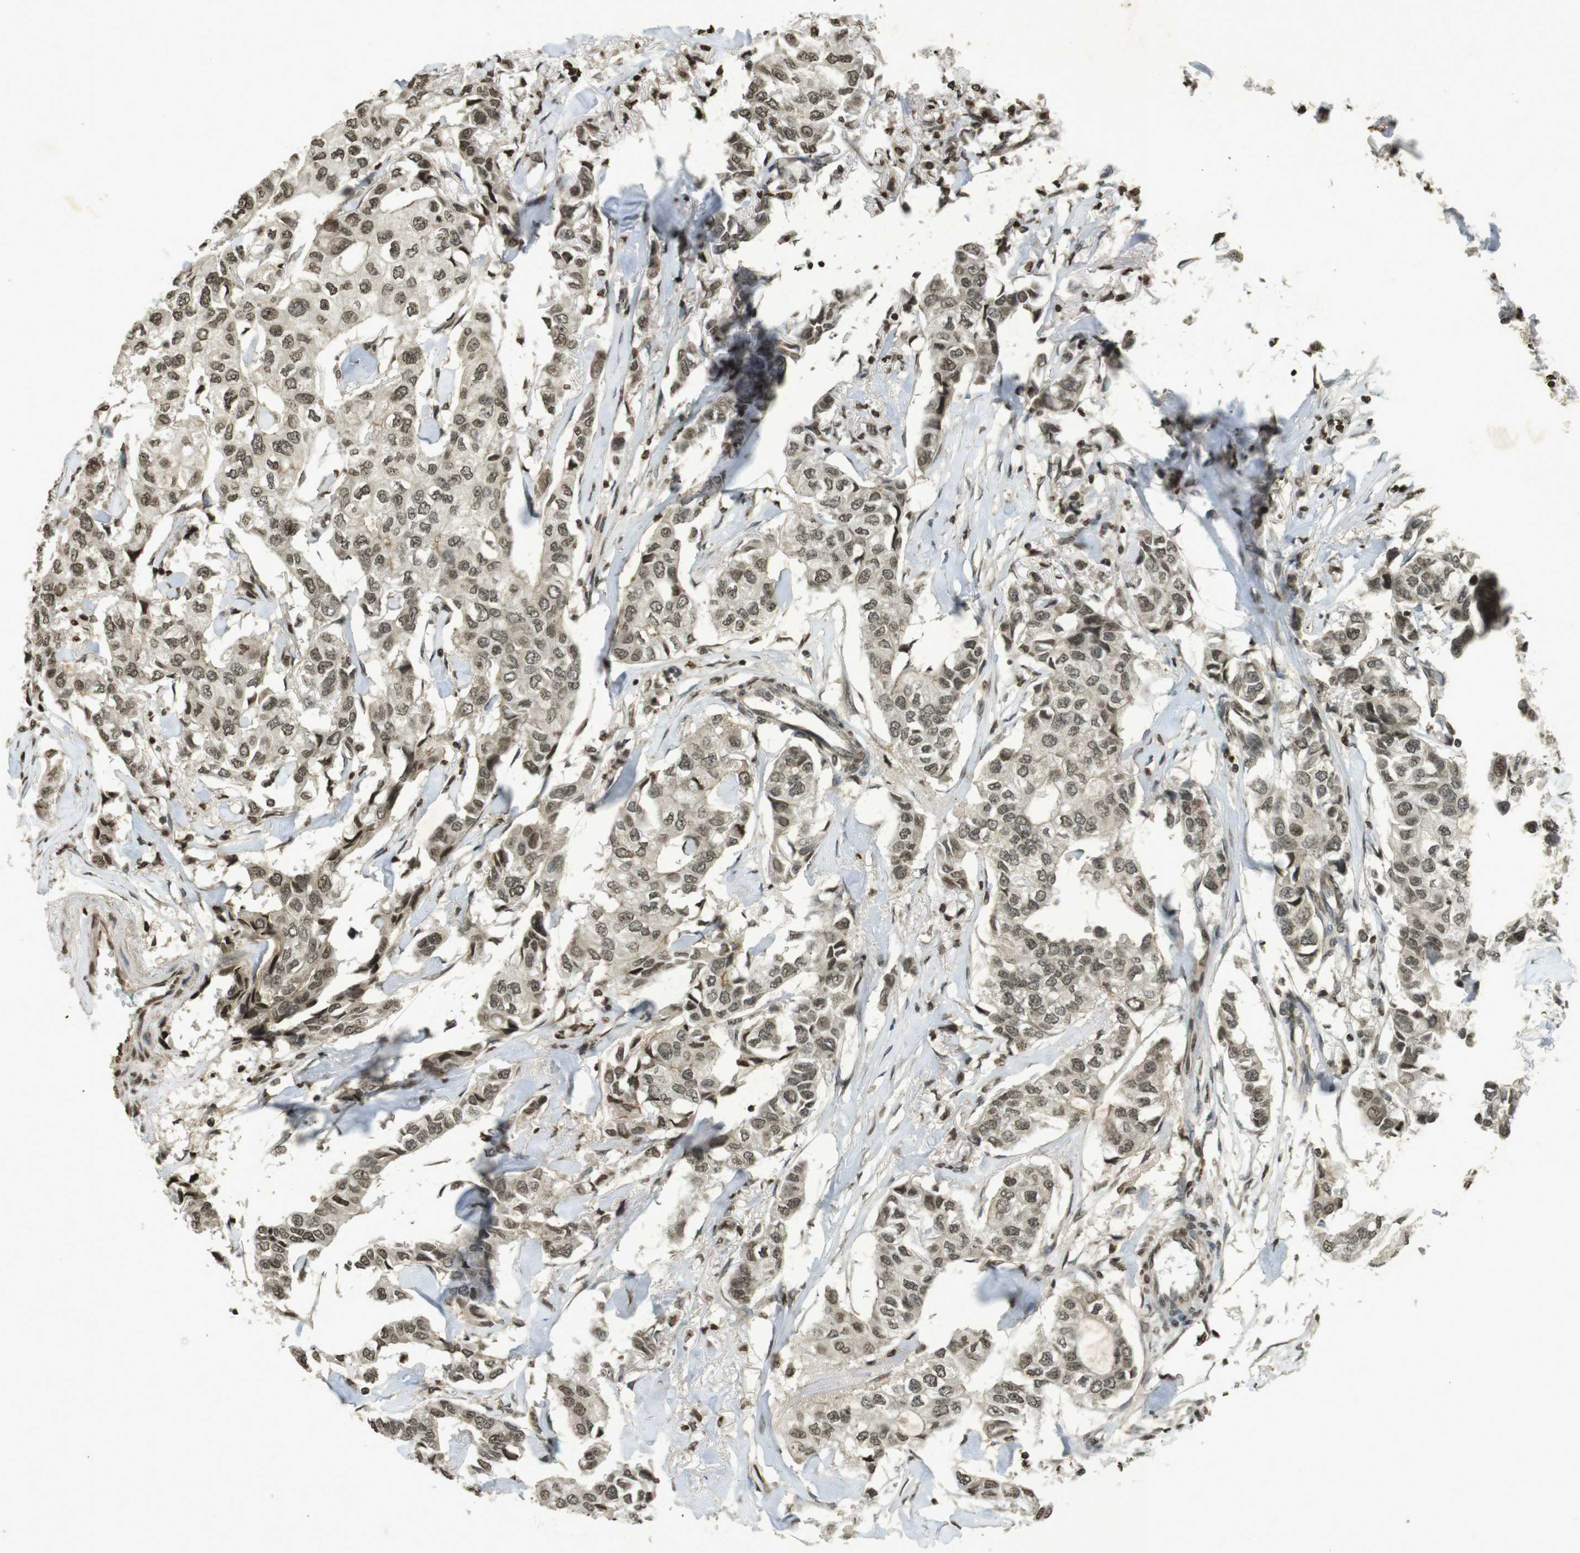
{"staining": {"intensity": "moderate", "quantity": ">75%", "location": "nuclear"}, "tissue": "breast cancer", "cell_type": "Tumor cells", "image_type": "cancer", "snomed": [{"axis": "morphology", "description": "Duct carcinoma"}, {"axis": "topography", "description": "Breast"}], "caption": "This micrograph shows immunohistochemistry (IHC) staining of human breast cancer, with medium moderate nuclear staining in about >75% of tumor cells.", "gene": "ORC4", "patient": {"sex": "female", "age": 80}}